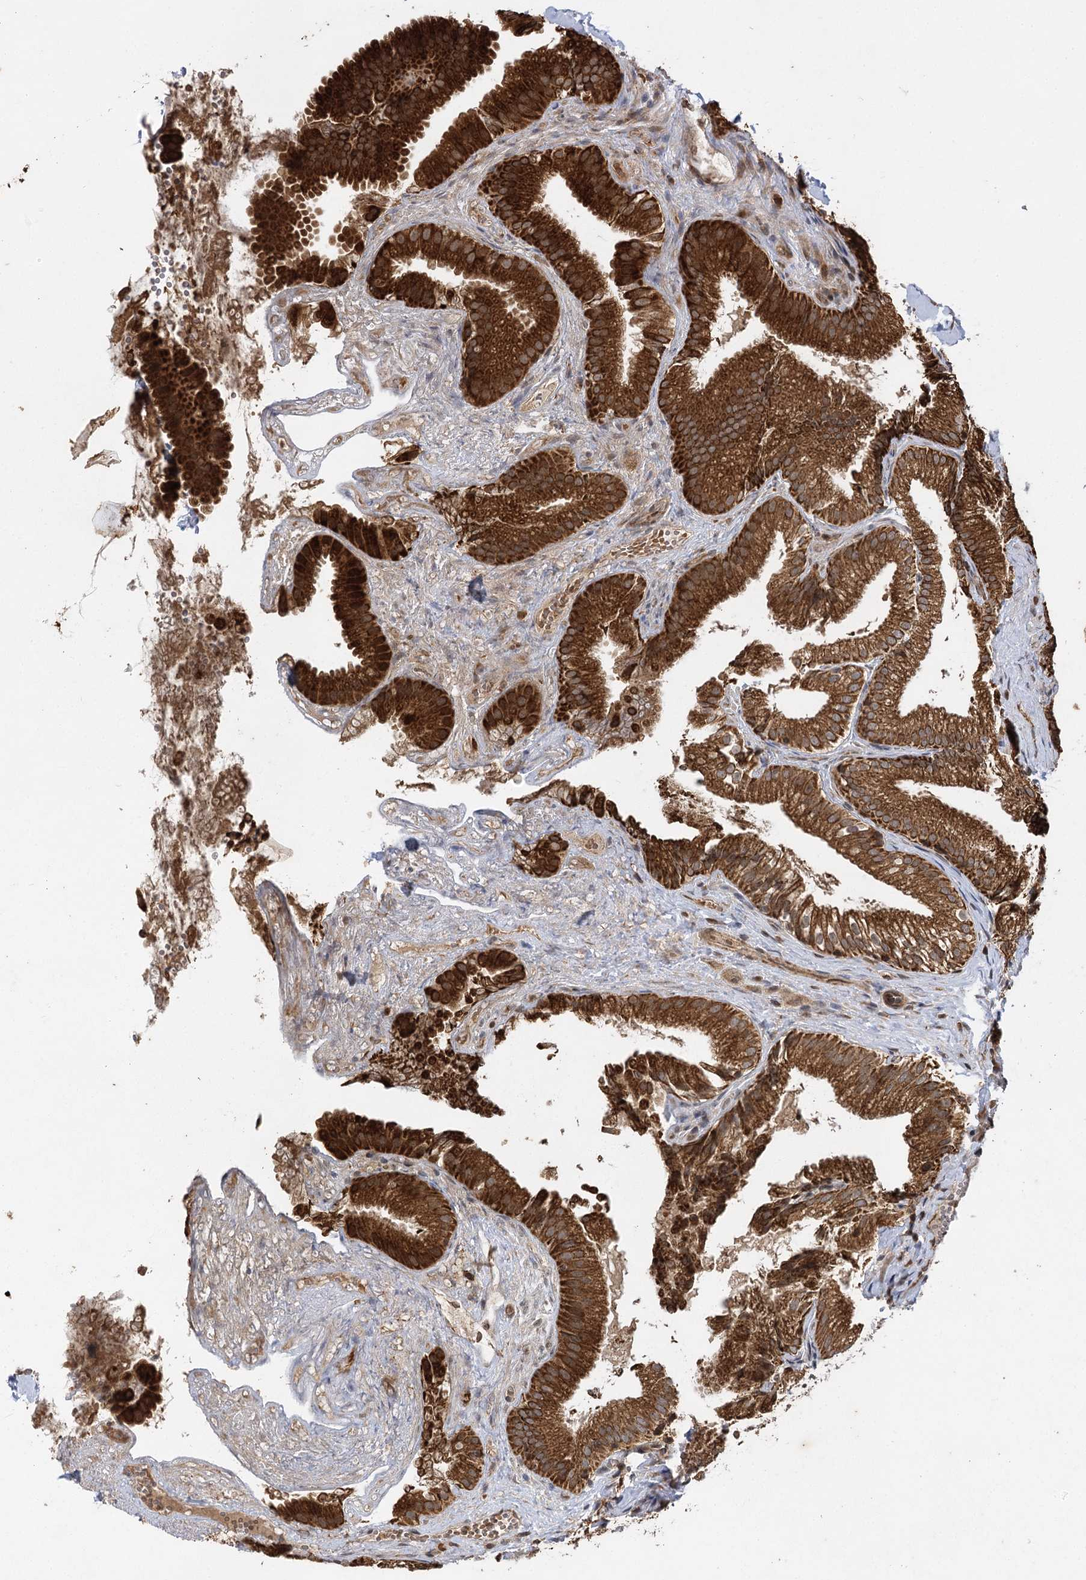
{"staining": {"intensity": "strong", "quantity": ">75%", "location": "cytoplasmic/membranous"}, "tissue": "gallbladder", "cell_type": "Glandular cells", "image_type": "normal", "snomed": [{"axis": "morphology", "description": "Normal tissue, NOS"}, {"axis": "topography", "description": "Gallbladder"}], "caption": "Strong cytoplasmic/membranous protein positivity is identified in about >75% of glandular cells in gallbladder. The staining was performed using DAB to visualize the protein expression in brown, while the nuclei were stained in blue with hematoxylin (Magnification: 20x).", "gene": "IL11RA", "patient": {"sex": "female", "age": 30}}